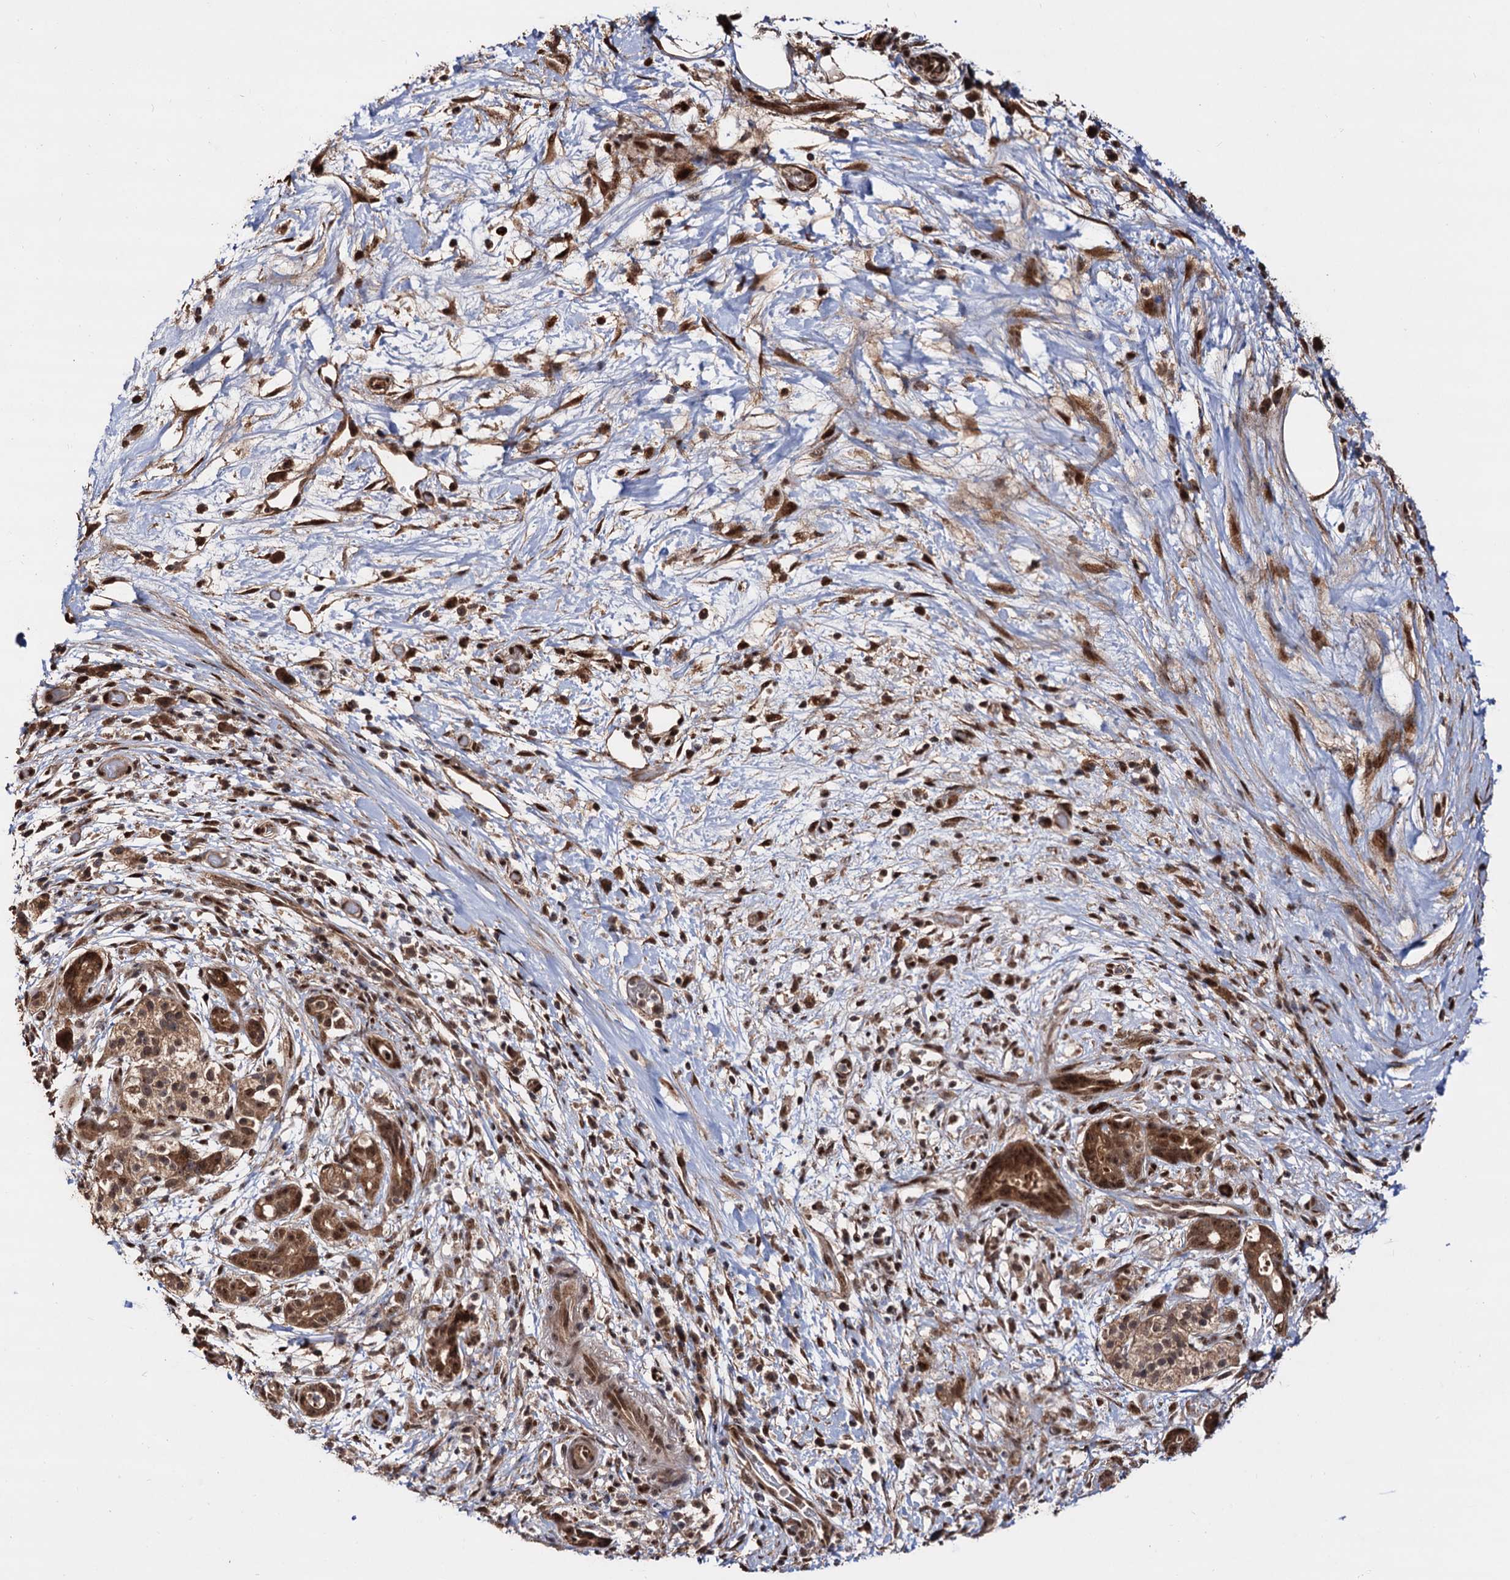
{"staining": {"intensity": "moderate", "quantity": ">75%", "location": "cytoplasmic/membranous,nuclear"}, "tissue": "pancreatic cancer", "cell_type": "Tumor cells", "image_type": "cancer", "snomed": [{"axis": "morphology", "description": "Adenocarcinoma, NOS"}, {"axis": "topography", "description": "Pancreas"}], "caption": "A micrograph of human pancreatic cancer stained for a protein reveals moderate cytoplasmic/membranous and nuclear brown staining in tumor cells.", "gene": "PIGB", "patient": {"sex": "female", "age": 73}}